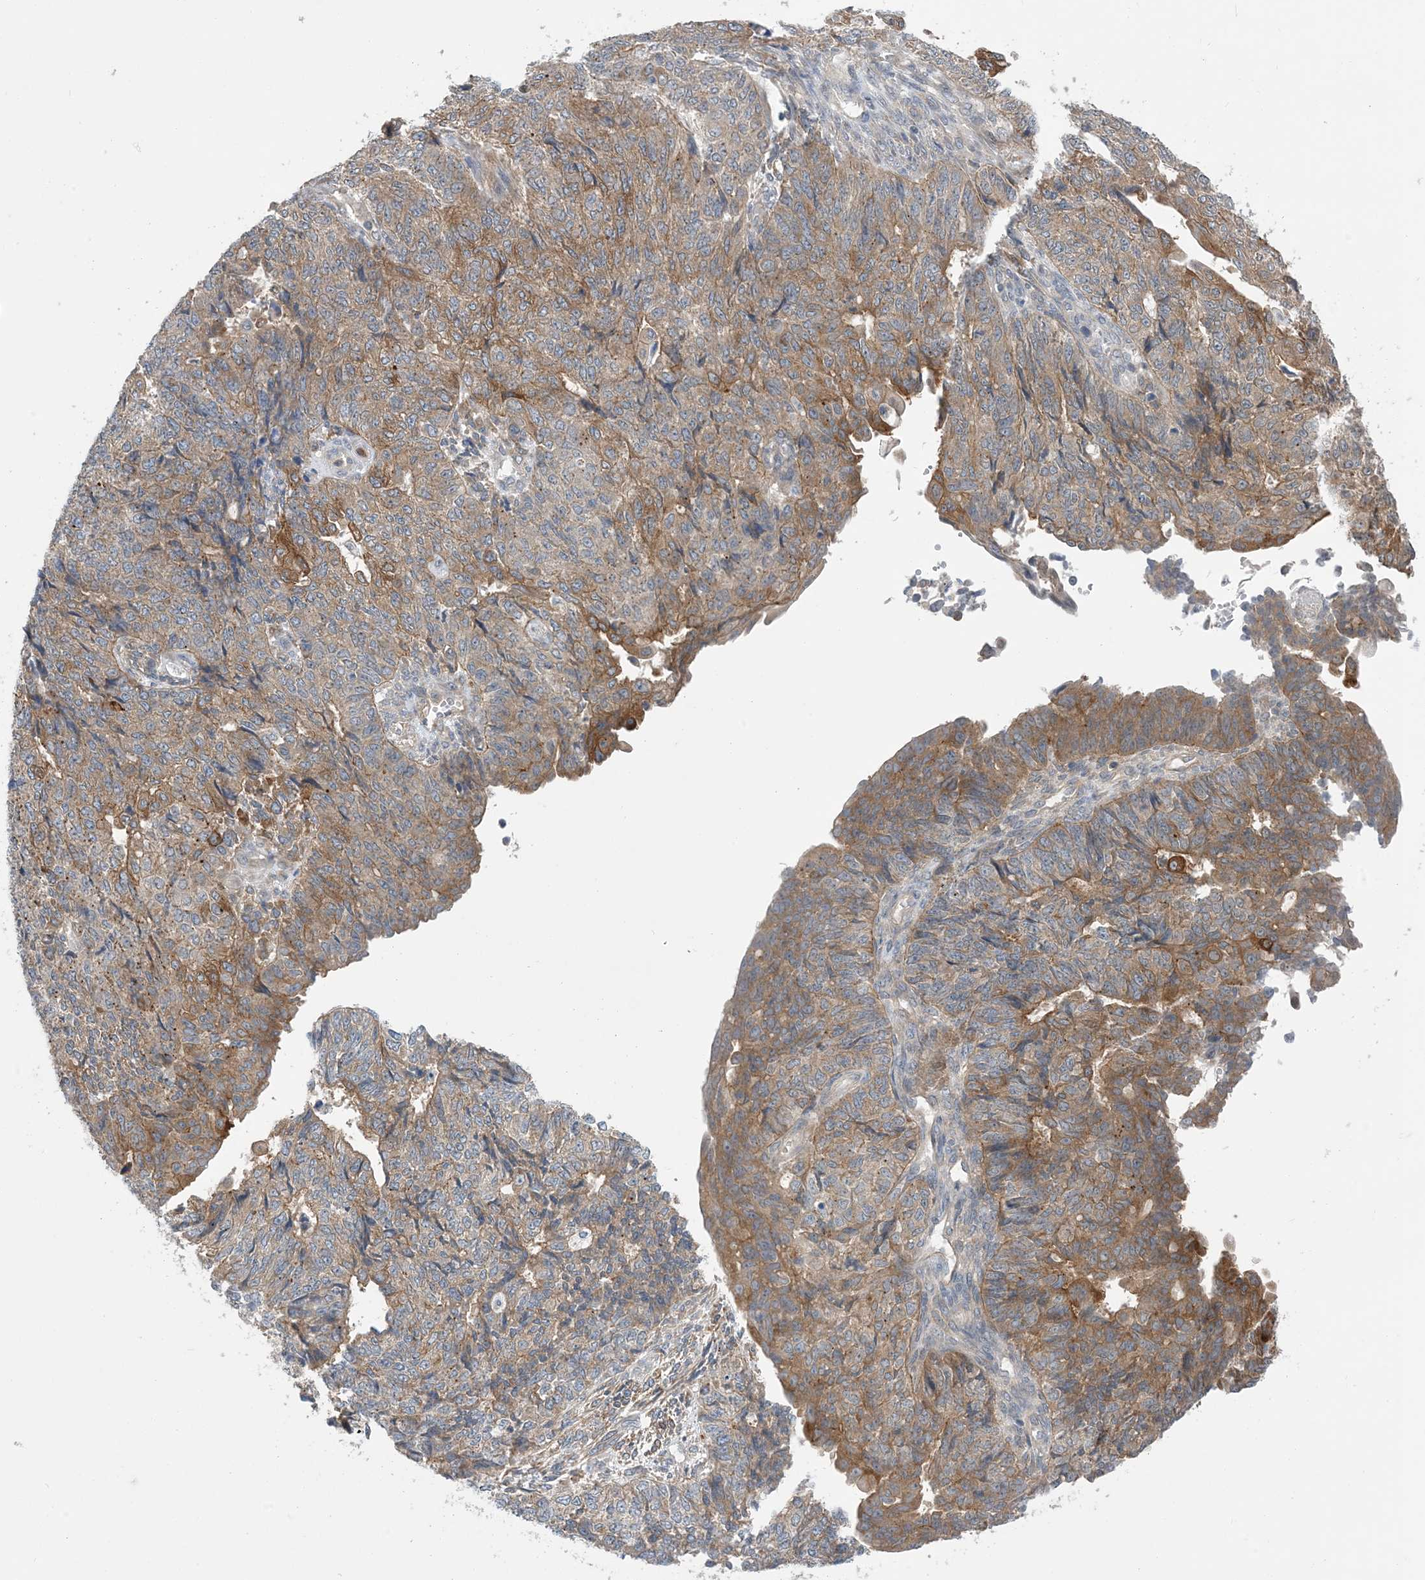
{"staining": {"intensity": "moderate", "quantity": "25%-75%", "location": "cytoplasmic/membranous"}, "tissue": "endometrial cancer", "cell_type": "Tumor cells", "image_type": "cancer", "snomed": [{"axis": "morphology", "description": "Adenocarcinoma, NOS"}, {"axis": "topography", "description": "Endometrium"}], "caption": "Immunohistochemical staining of endometrial adenocarcinoma exhibits medium levels of moderate cytoplasmic/membranous positivity in approximately 25%-75% of tumor cells.", "gene": "EHBP1", "patient": {"sex": "female", "age": 32}}